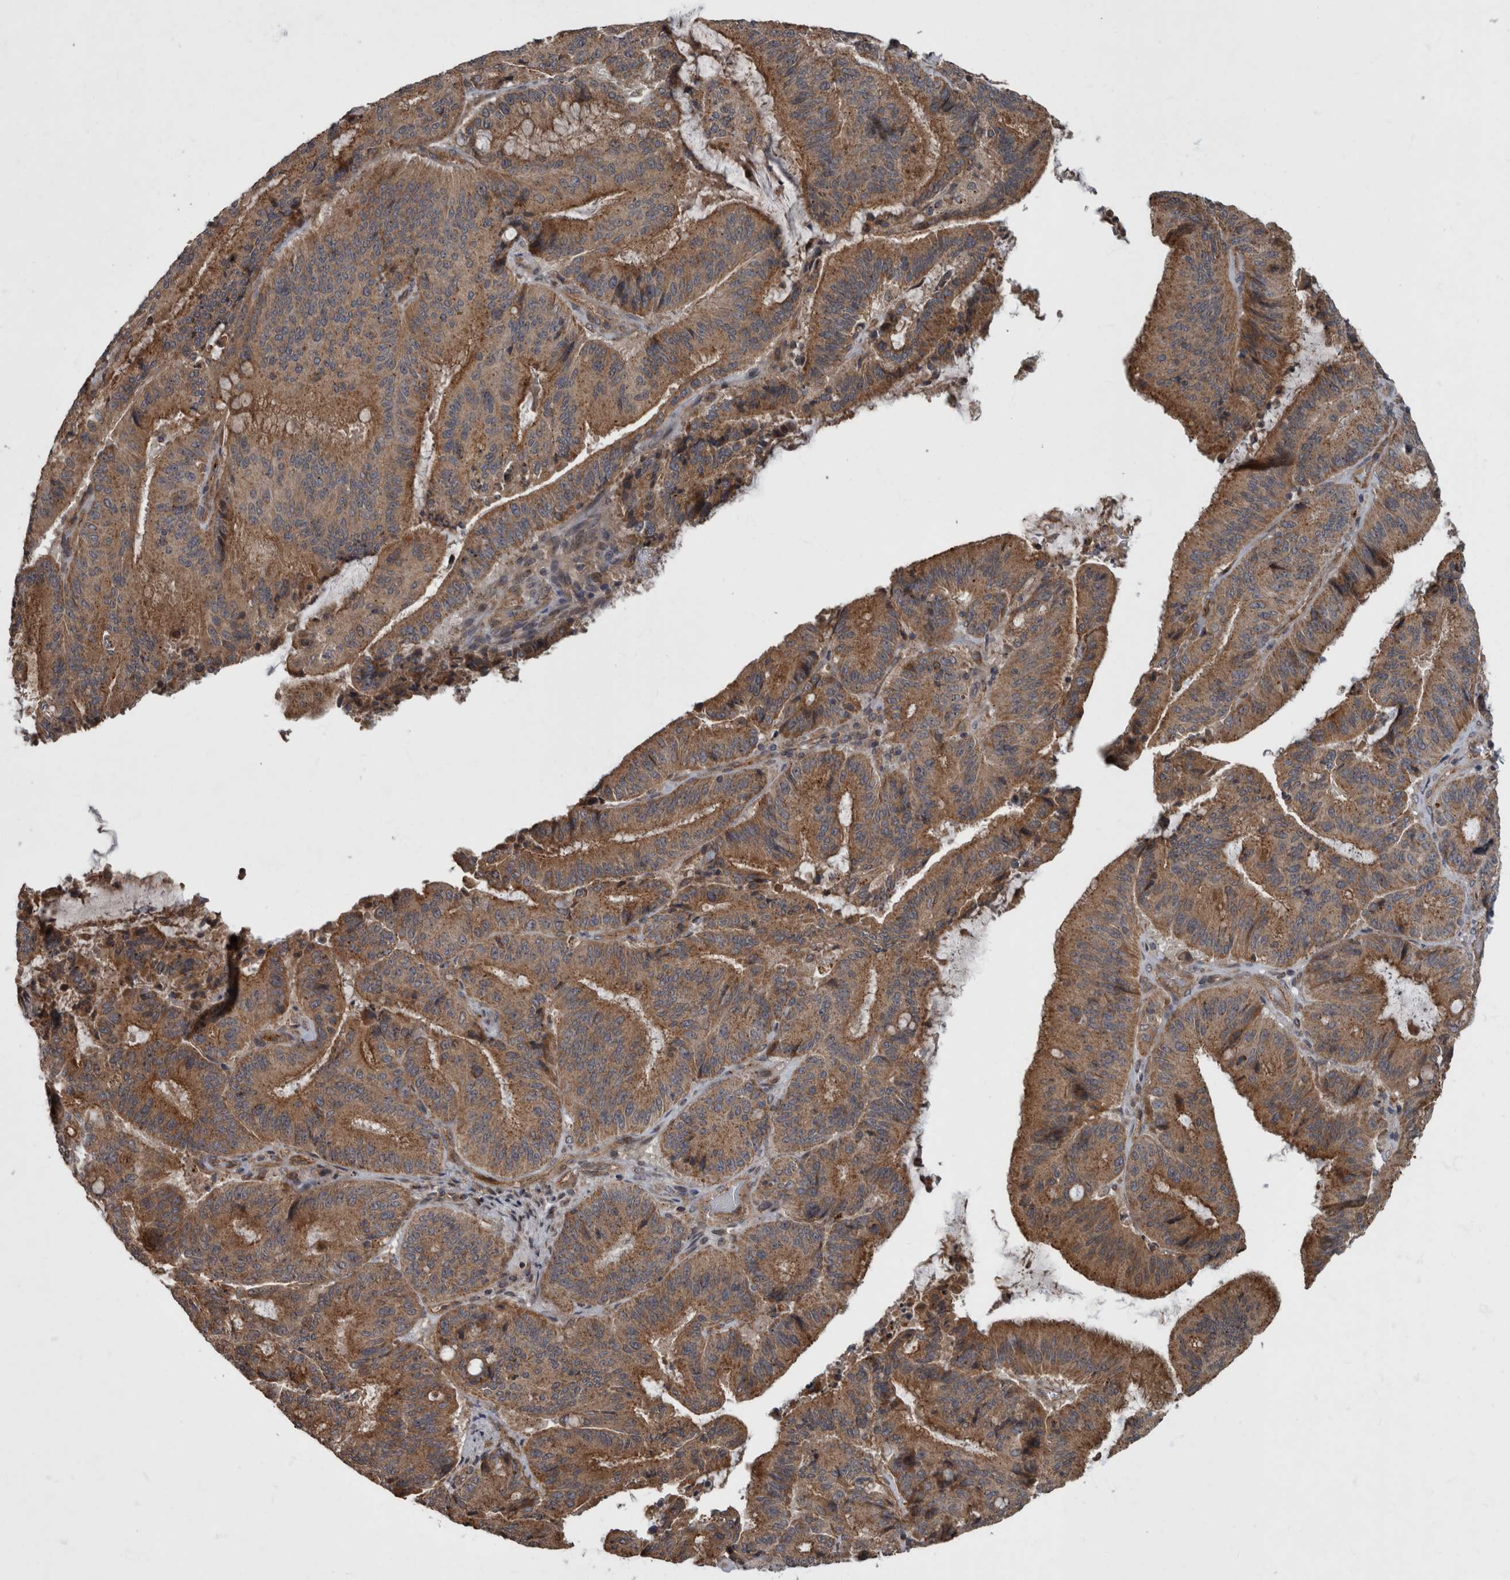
{"staining": {"intensity": "moderate", "quantity": ">75%", "location": "cytoplasmic/membranous"}, "tissue": "liver cancer", "cell_type": "Tumor cells", "image_type": "cancer", "snomed": [{"axis": "morphology", "description": "Normal tissue, NOS"}, {"axis": "morphology", "description": "Cholangiocarcinoma"}, {"axis": "topography", "description": "Liver"}, {"axis": "topography", "description": "Peripheral nerve tissue"}], "caption": "A micrograph showing moderate cytoplasmic/membranous expression in approximately >75% of tumor cells in liver cholangiocarcinoma, as visualized by brown immunohistochemical staining.", "gene": "VEGFD", "patient": {"sex": "female", "age": 73}}